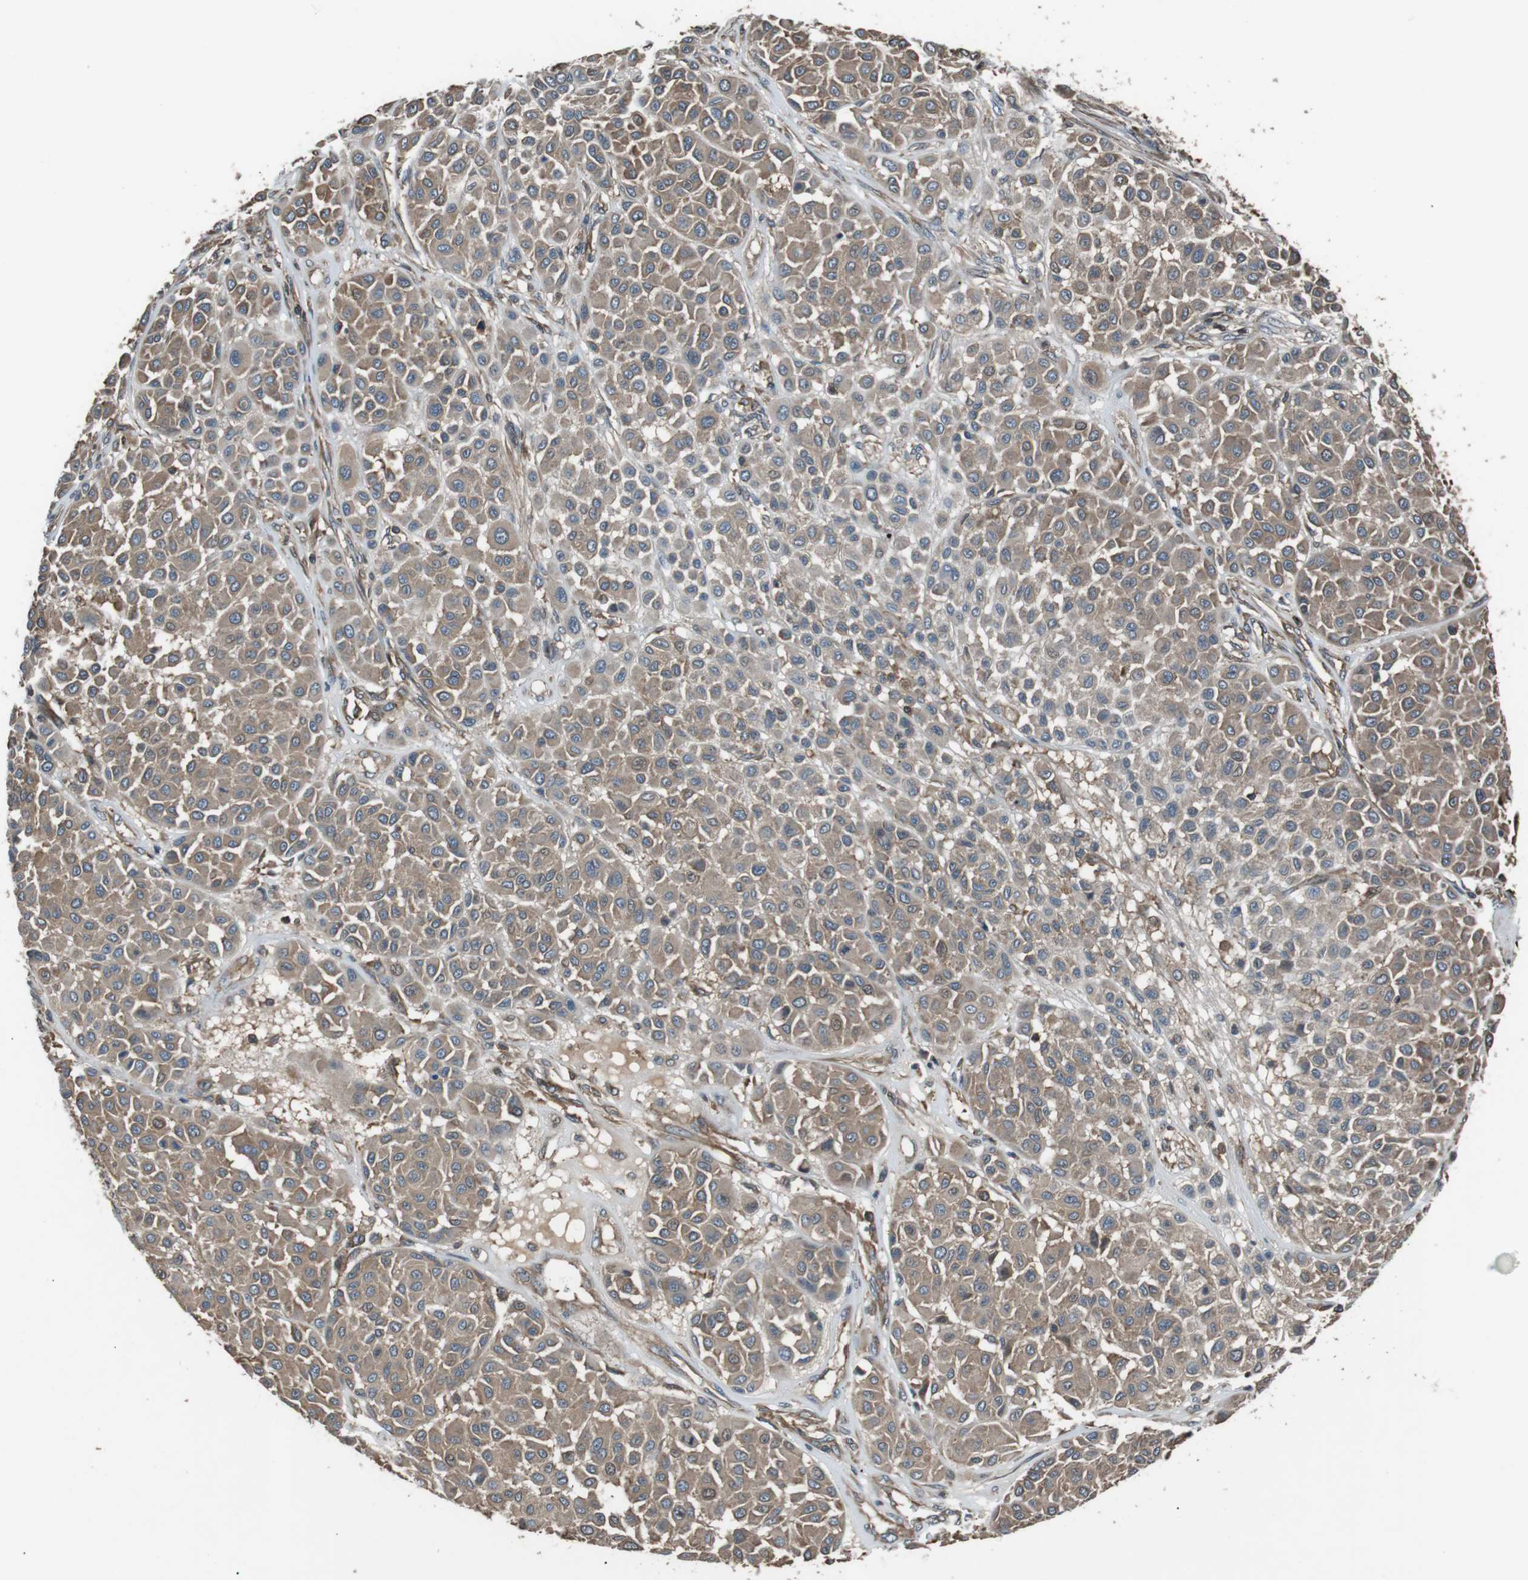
{"staining": {"intensity": "weak", "quantity": ">75%", "location": "cytoplasmic/membranous"}, "tissue": "melanoma", "cell_type": "Tumor cells", "image_type": "cancer", "snomed": [{"axis": "morphology", "description": "Malignant melanoma, Metastatic site"}, {"axis": "topography", "description": "Soft tissue"}], "caption": "This is an image of IHC staining of malignant melanoma (metastatic site), which shows weak positivity in the cytoplasmic/membranous of tumor cells.", "gene": "GPR161", "patient": {"sex": "male", "age": 41}}